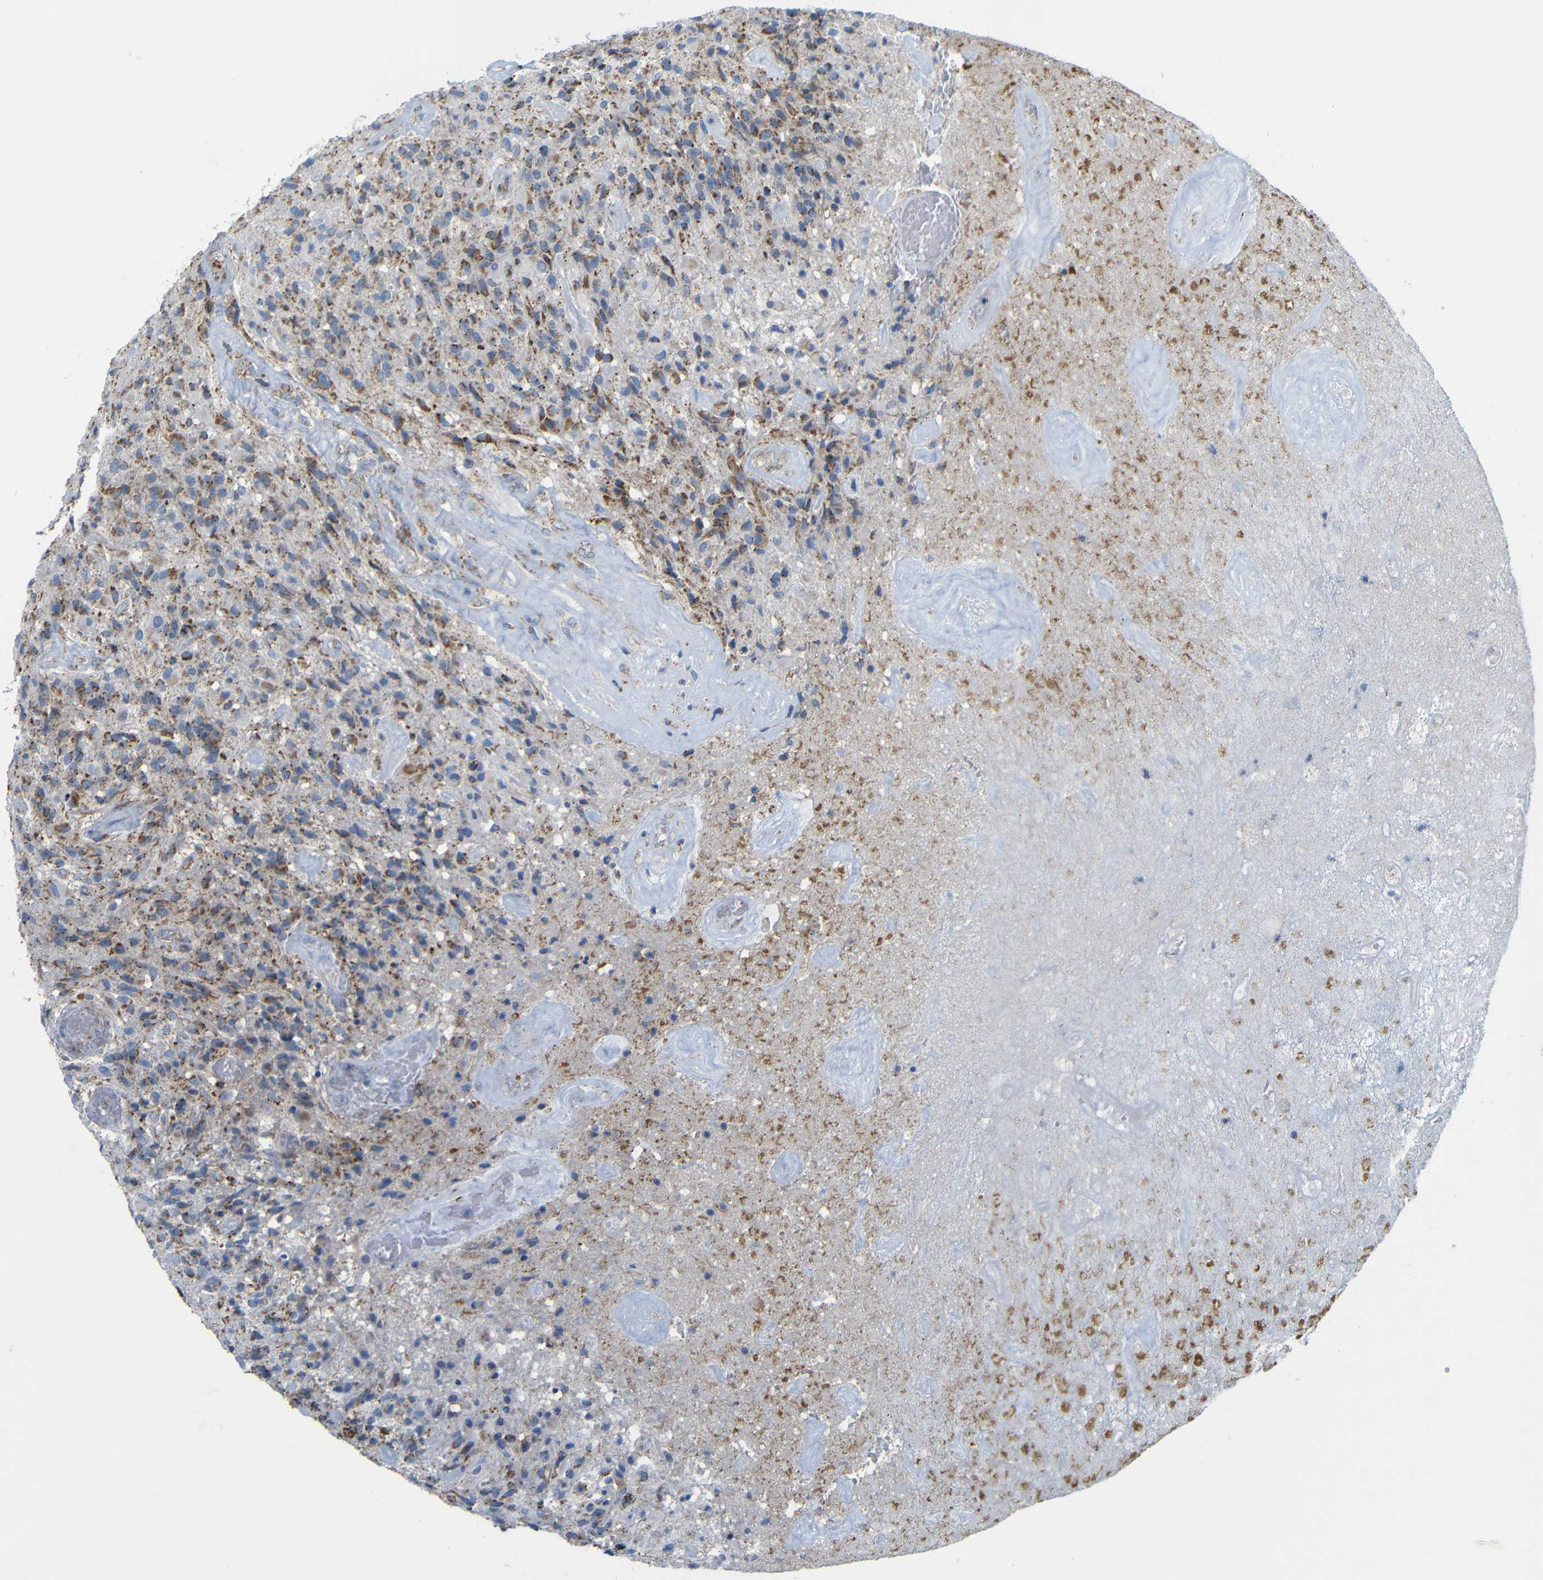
{"staining": {"intensity": "strong", "quantity": "25%-75%", "location": "cytoplasmic/membranous"}, "tissue": "glioma", "cell_type": "Tumor cells", "image_type": "cancer", "snomed": [{"axis": "morphology", "description": "Glioma, malignant, High grade"}, {"axis": "topography", "description": "Brain"}], "caption": "Immunohistochemistry of human malignant high-grade glioma shows high levels of strong cytoplasmic/membranous positivity in about 25%-75% of tumor cells.", "gene": "FAM171B", "patient": {"sex": "male", "age": 71}}